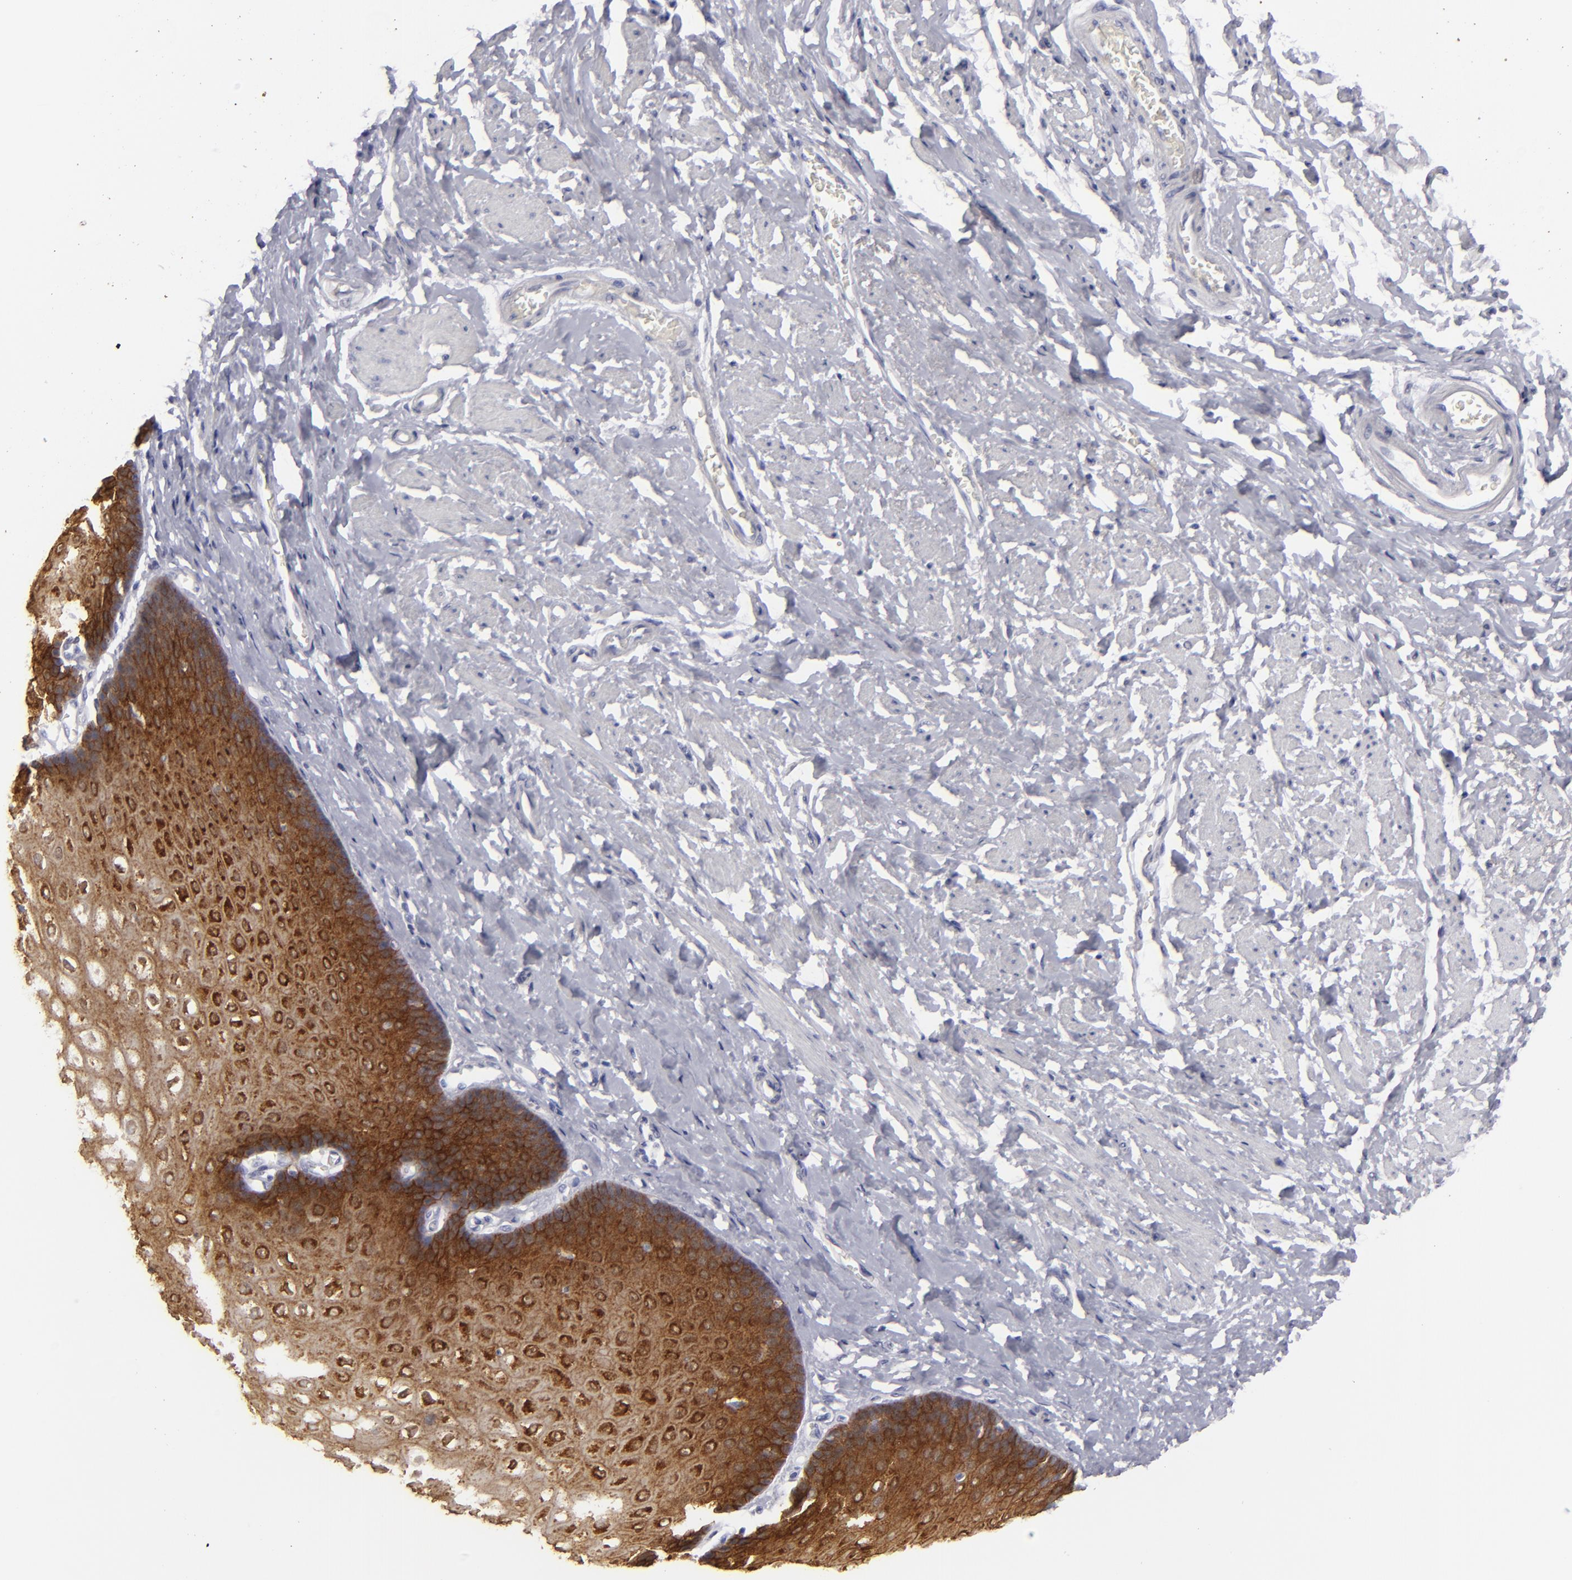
{"staining": {"intensity": "strong", "quantity": "25%-75%", "location": "cytoplasmic/membranous"}, "tissue": "esophagus", "cell_type": "Squamous epithelial cells", "image_type": "normal", "snomed": [{"axis": "morphology", "description": "Normal tissue, NOS"}, {"axis": "topography", "description": "Esophagus"}], "caption": "Protein staining displays strong cytoplasmic/membranous staining in approximately 25%-75% of squamous epithelial cells in unremarkable esophagus.", "gene": "JUP", "patient": {"sex": "male", "age": 70}}